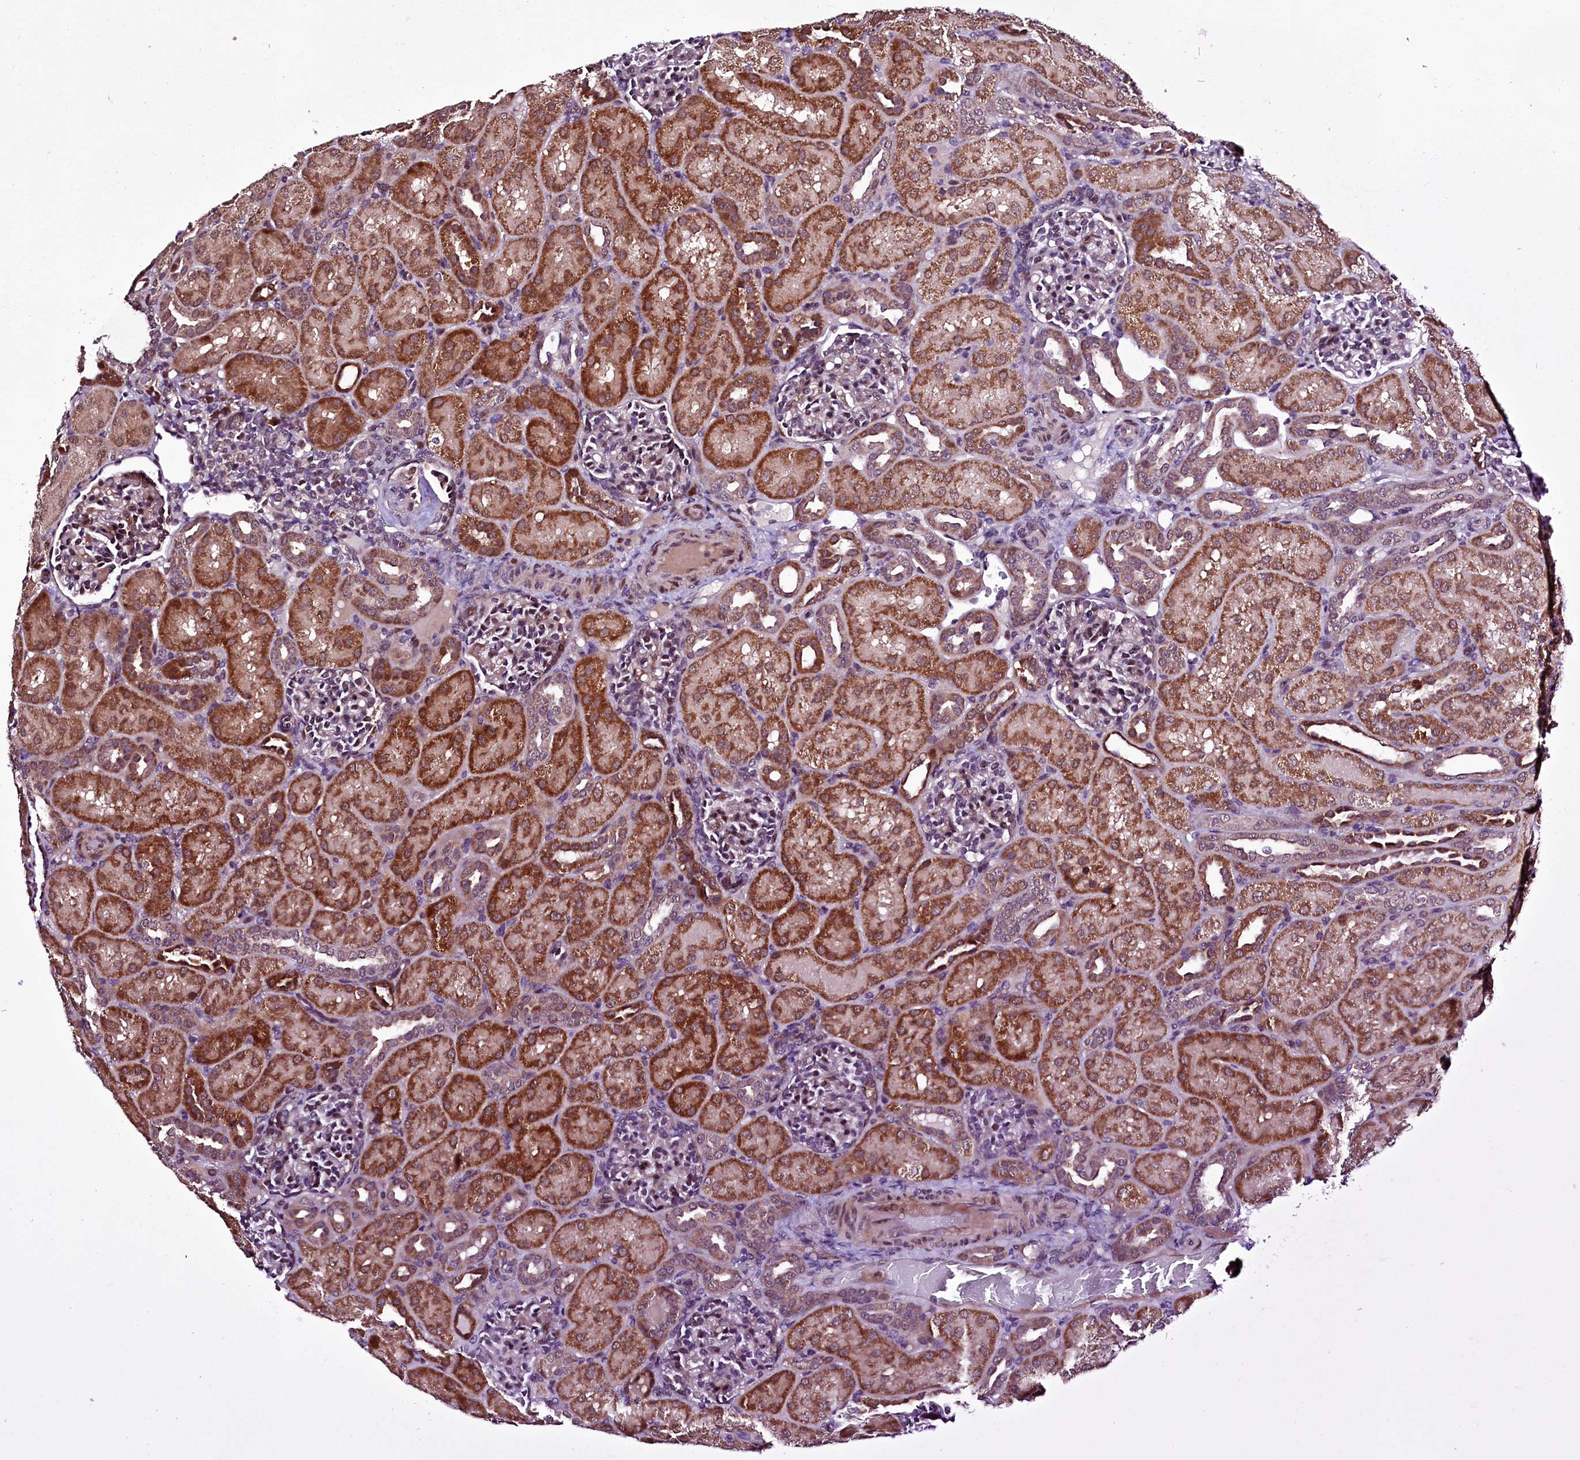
{"staining": {"intensity": "weak", "quantity": "25%-75%", "location": "cytoplasmic/membranous"}, "tissue": "kidney", "cell_type": "Cells in glomeruli", "image_type": "normal", "snomed": [{"axis": "morphology", "description": "Normal tissue, NOS"}, {"axis": "topography", "description": "Kidney"}], "caption": "A histopathology image of kidney stained for a protein shows weak cytoplasmic/membranous brown staining in cells in glomeruli. (Brightfield microscopy of DAB IHC at high magnification).", "gene": "RPUSD2", "patient": {"sex": "male", "age": 1}}